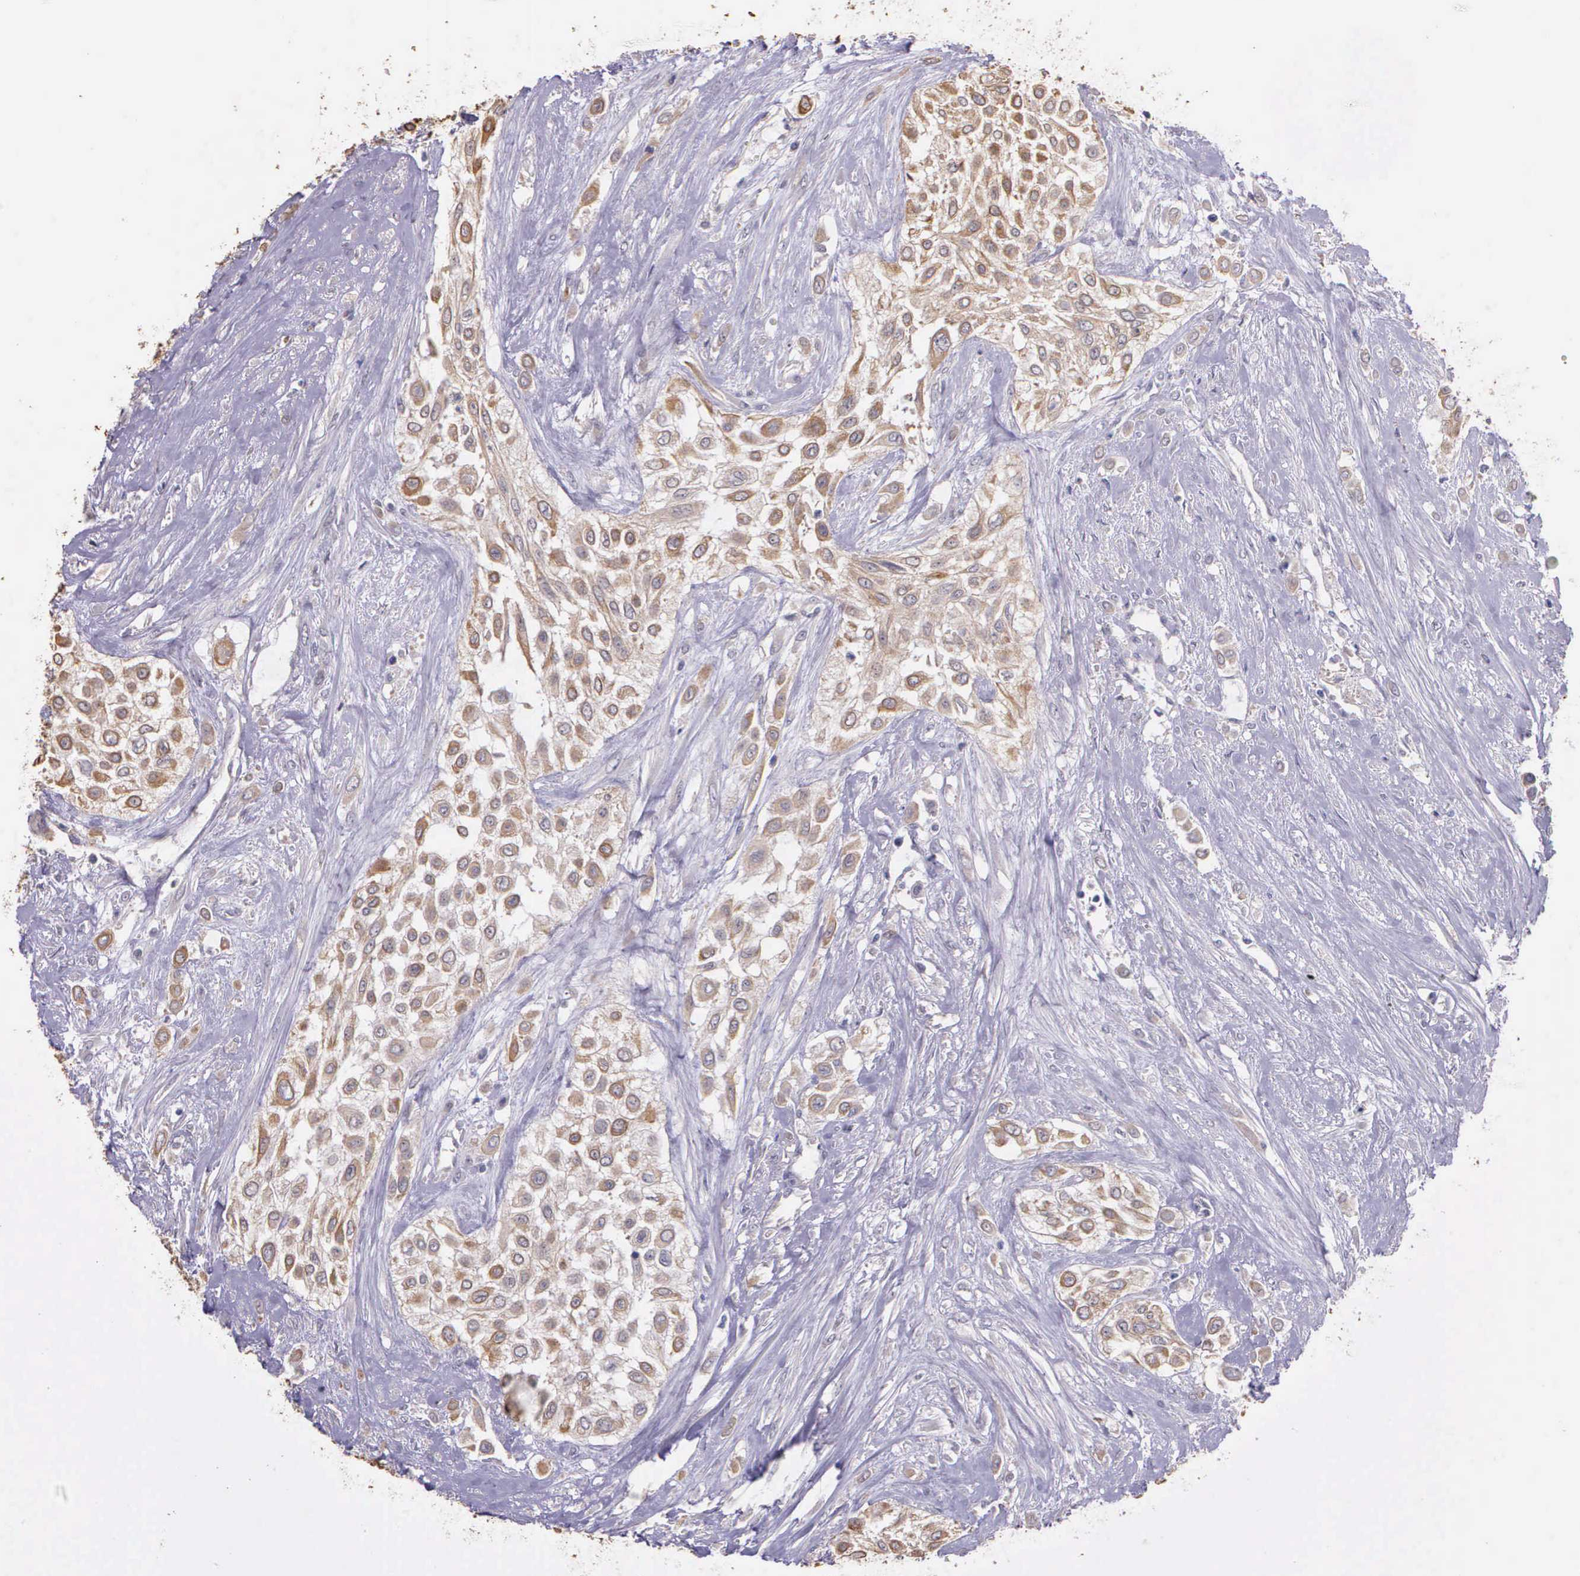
{"staining": {"intensity": "weak", "quantity": "<25%", "location": "cytoplasmic/membranous"}, "tissue": "urothelial cancer", "cell_type": "Tumor cells", "image_type": "cancer", "snomed": [{"axis": "morphology", "description": "Urothelial carcinoma, High grade"}, {"axis": "topography", "description": "Urinary bladder"}], "caption": "Tumor cells show no significant protein staining in urothelial carcinoma (high-grade). (DAB (3,3'-diaminobenzidine) immunohistochemistry visualized using brightfield microscopy, high magnification).", "gene": "IGBP1", "patient": {"sex": "male", "age": 57}}